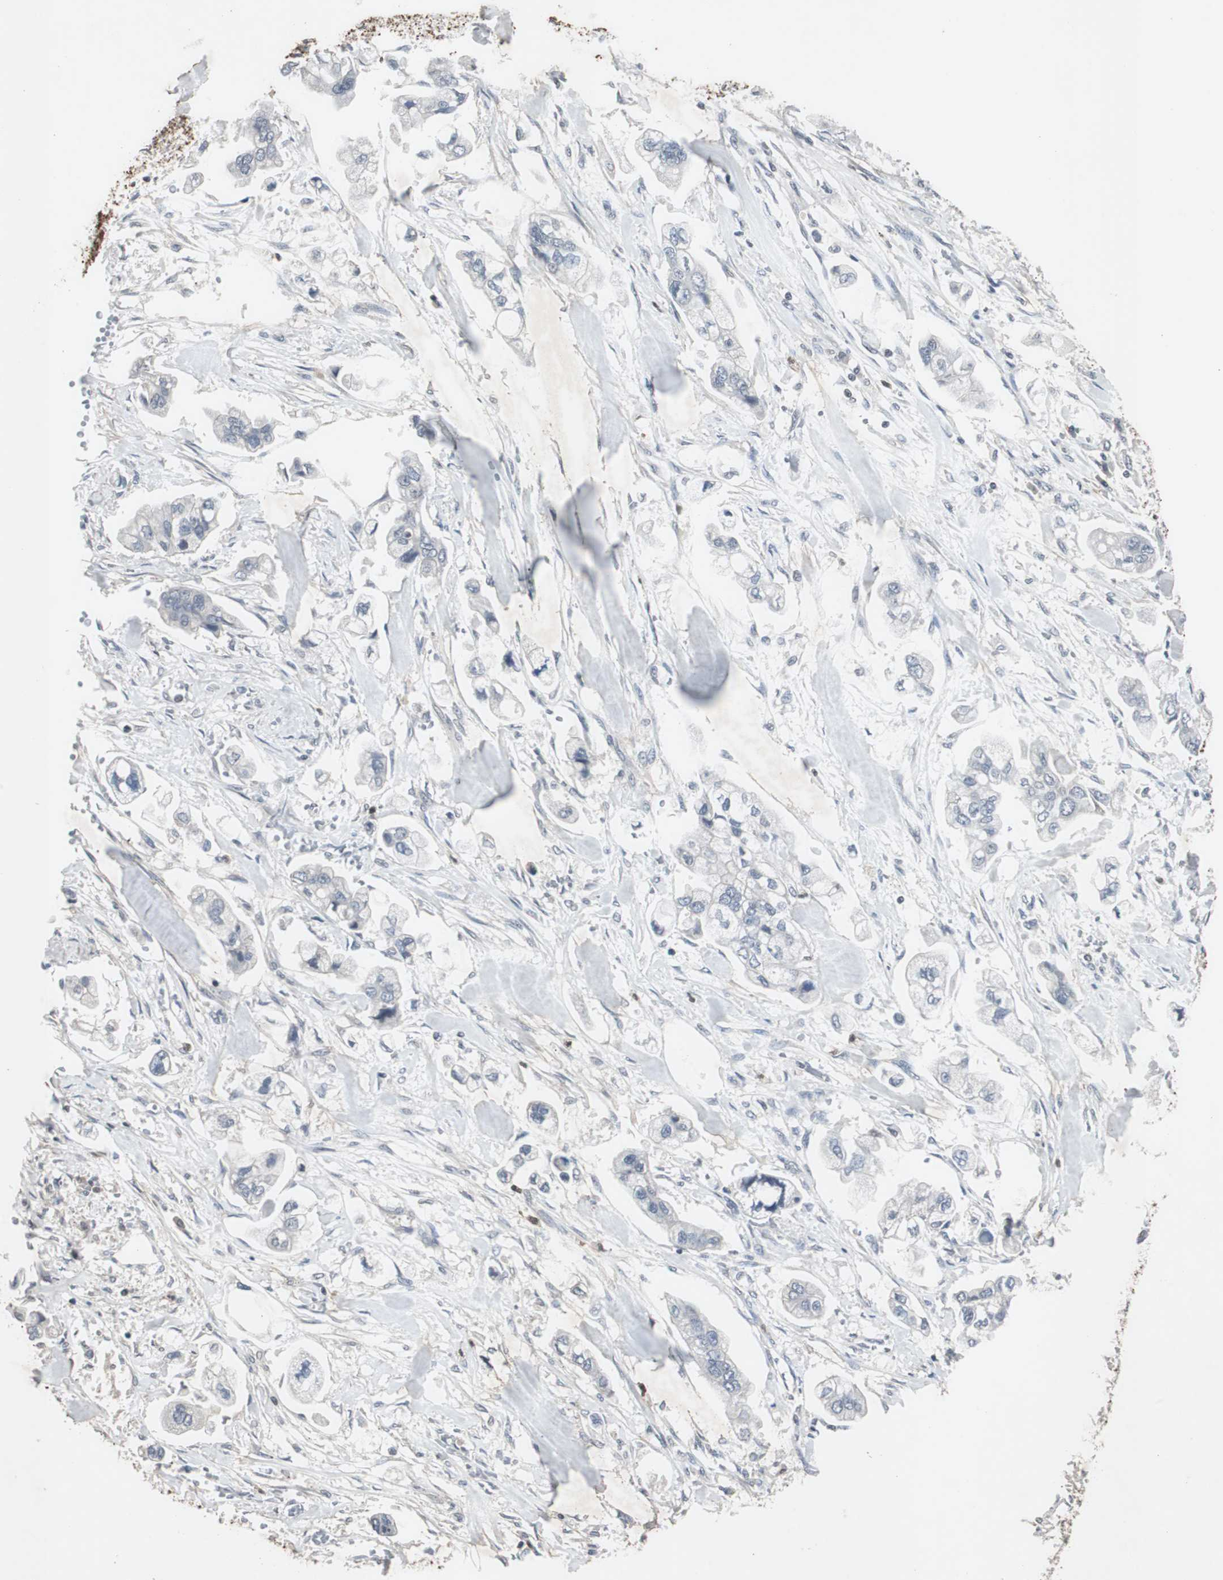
{"staining": {"intensity": "negative", "quantity": "none", "location": "none"}, "tissue": "stomach cancer", "cell_type": "Tumor cells", "image_type": "cancer", "snomed": [{"axis": "morphology", "description": "Adenocarcinoma, NOS"}, {"axis": "topography", "description": "Stomach"}], "caption": "Immunohistochemistry (IHC) of stomach adenocarcinoma shows no positivity in tumor cells.", "gene": "ADNP2", "patient": {"sex": "male", "age": 62}}